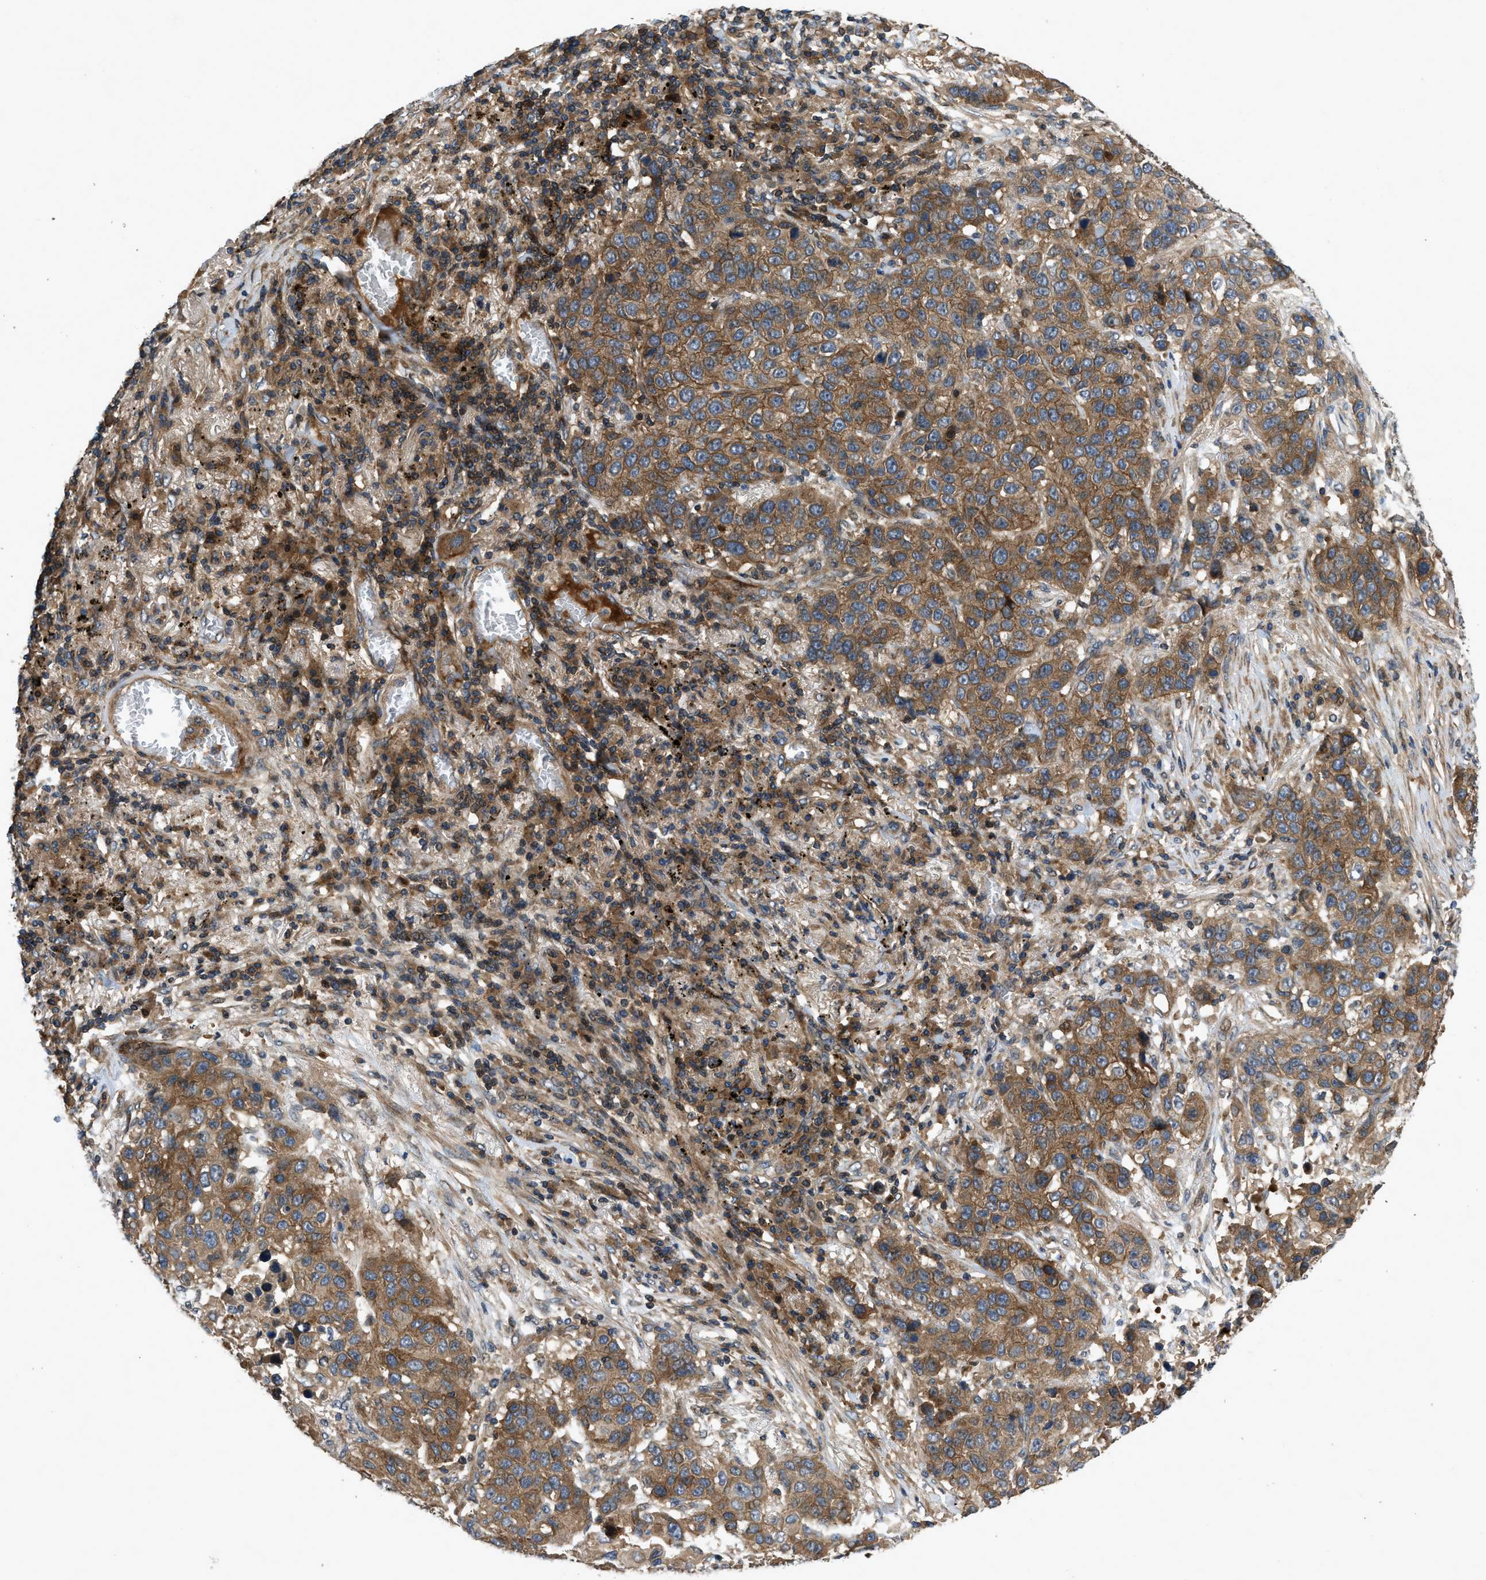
{"staining": {"intensity": "moderate", "quantity": ">75%", "location": "cytoplasmic/membranous"}, "tissue": "lung cancer", "cell_type": "Tumor cells", "image_type": "cancer", "snomed": [{"axis": "morphology", "description": "Squamous cell carcinoma, NOS"}, {"axis": "topography", "description": "Lung"}], "caption": "Human squamous cell carcinoma (lung) stained with a protein marker reveals moderate staining in tumor cells.", "gene": "CNNM3", "patient": {"sex": "male", "age": 57}}